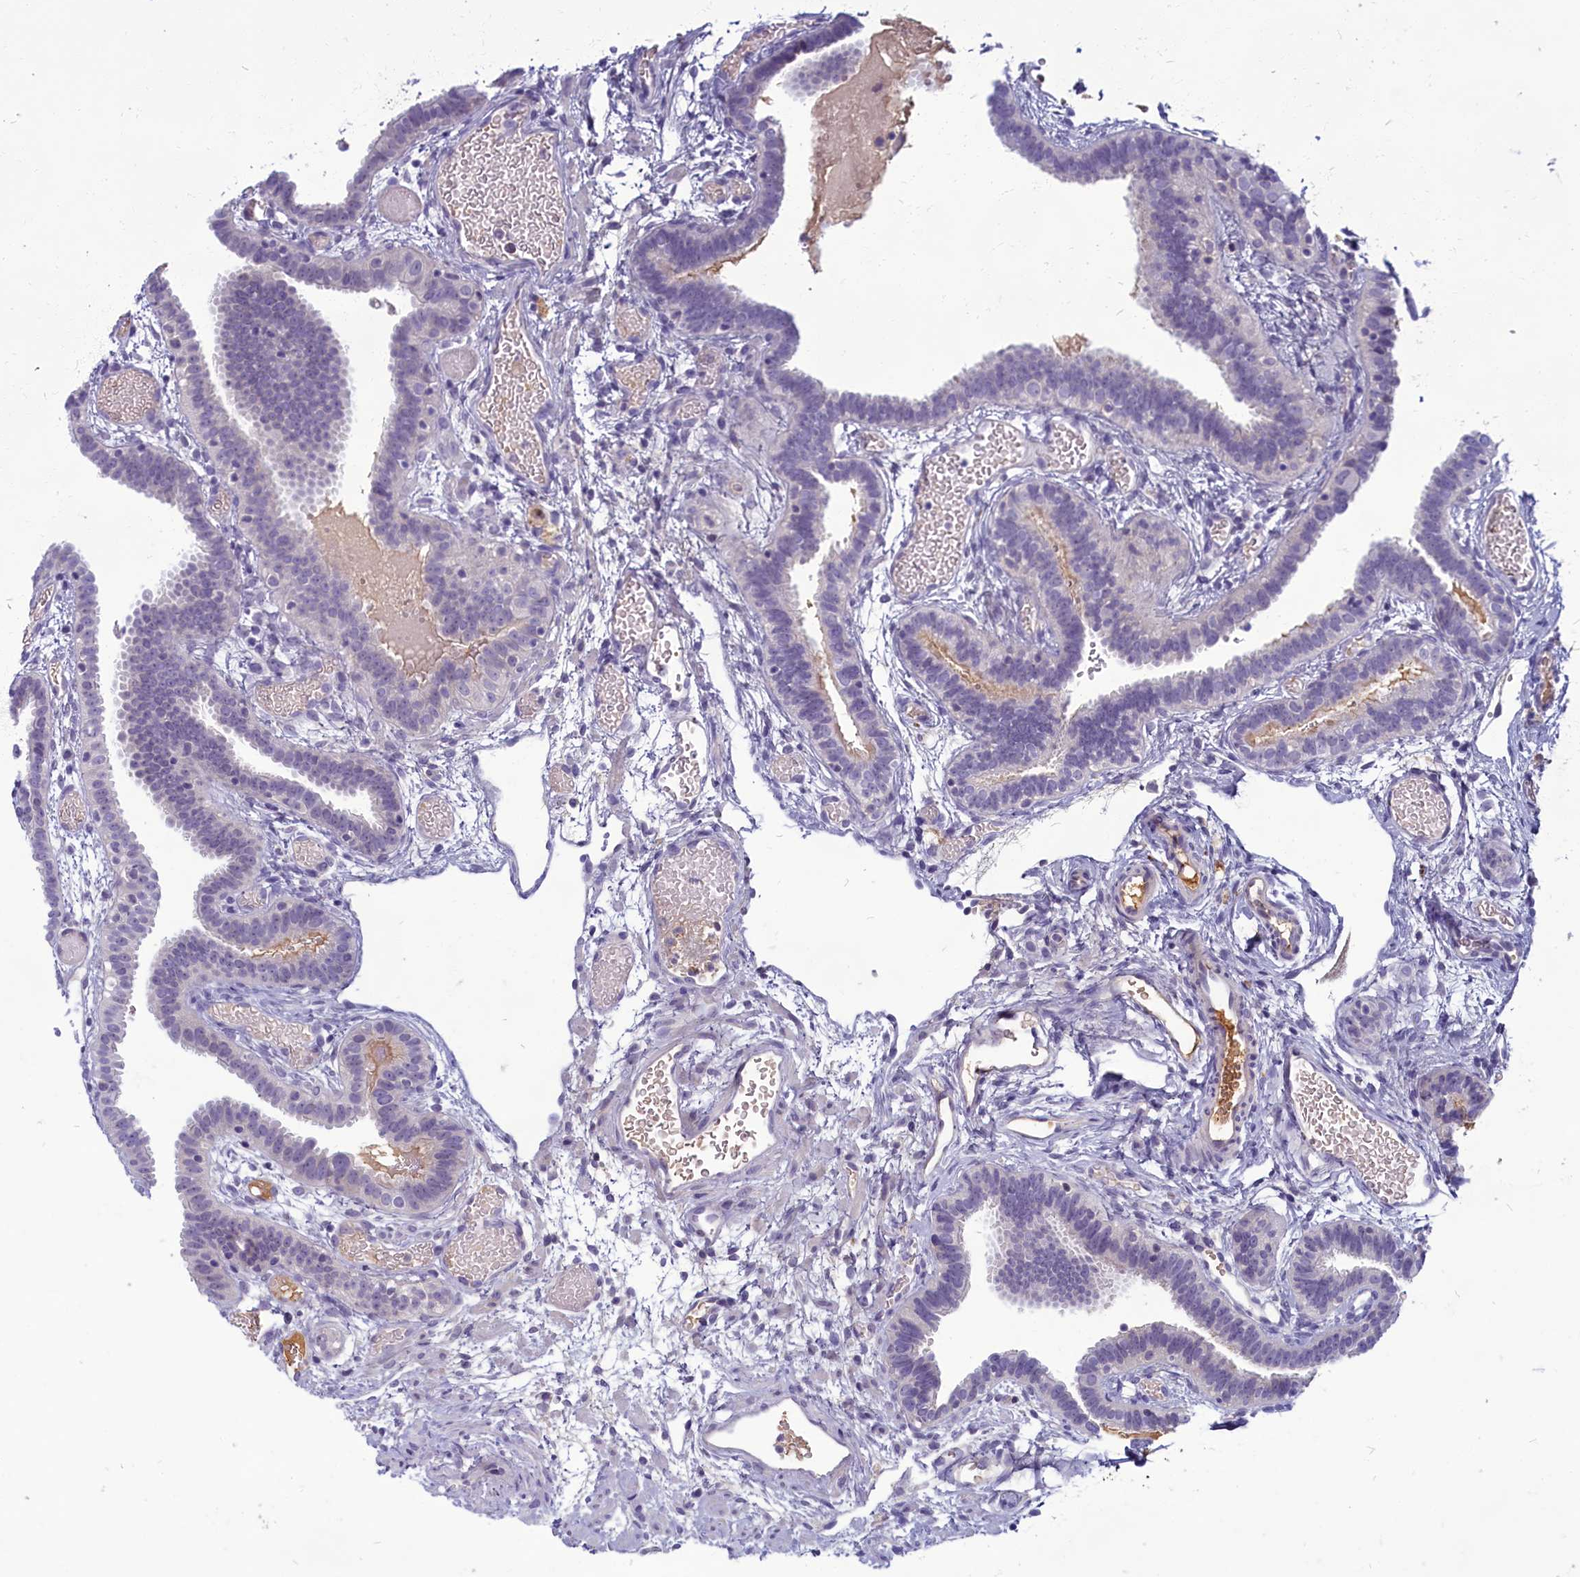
{"staining": {"intensity": "negative", "quantity": "none", "location": "none"}, "tissue": "fallopian tube", "cell_type": "Glandular cells", "image_type": "normal", "snomed": [{"axis": "morphology", "description": "Normal tissue, NOS"}, {"axis": "topography", "description": "Fallopian tube"}], "caption": "Glandular cells show no significant staining in unremarkable fallopian tube. Brightfield microscopy of immunohistochemistry stained with DAB (brown) and hematoxylin (blue), captured at high magnification.", "gene": "SV2C", "patient": {"sex": "female", "age": 37}}